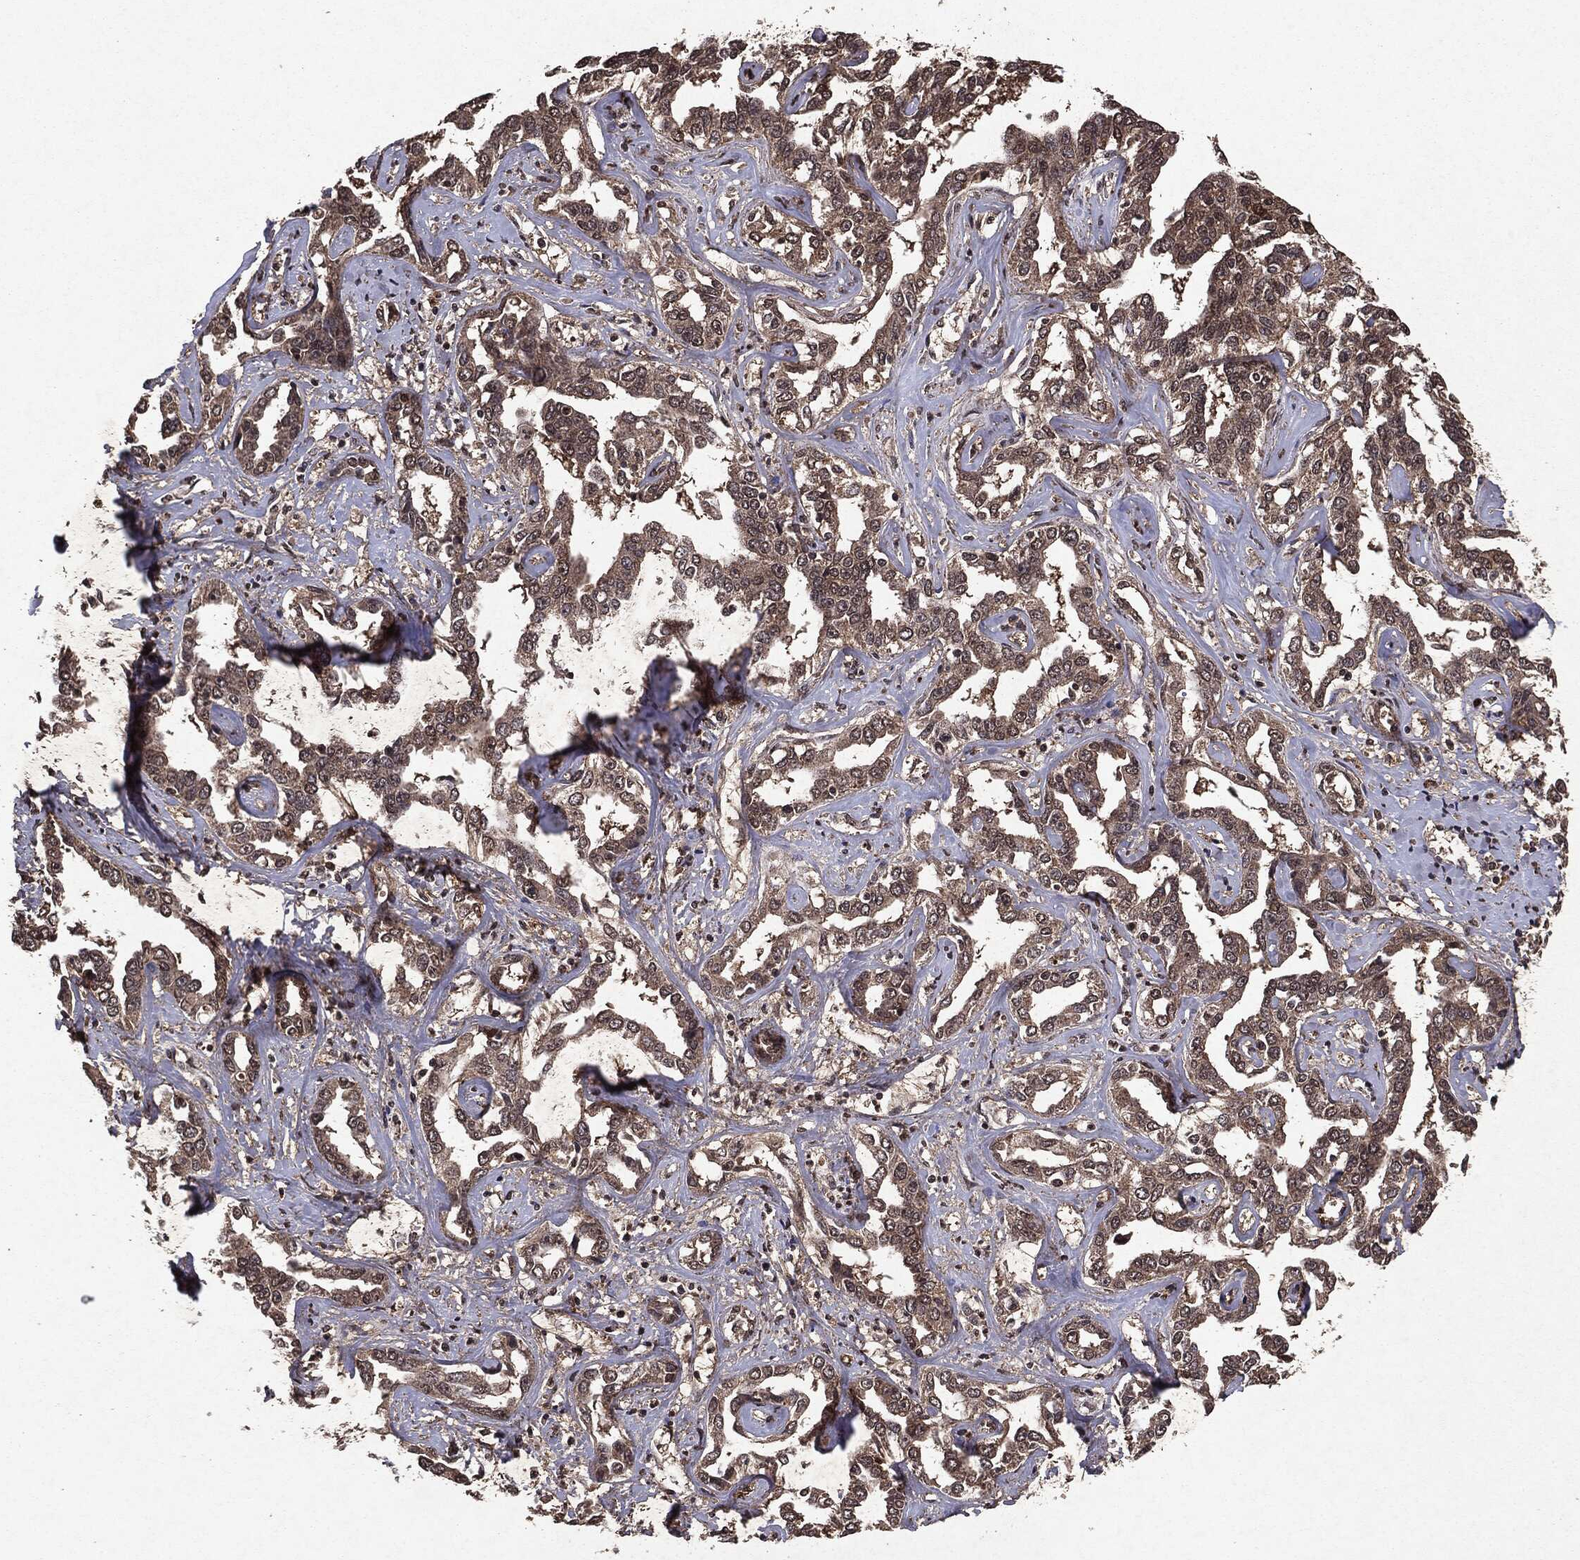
{"staining": {"intensity": "weak", "quantity": ">75%", "location": "cytoplasmic/membranous"}, "tissue": "liver cancer", "cell_type": "Tumor cells", "image_type": "cancer", "snomed": [{"axis": "morphology", "description": "Cholangiocarcinoma"}, {"axis": "topography", "description": "Liver"}], "caption": "About >75% of tumor cells in human liver cancer demonstrate weak cytoplasmic/membranous protein expression as visualized by brown immunohistochemical staining.", "gene": "PEBP1", "patient": {"sex": "male", "age": 59}}